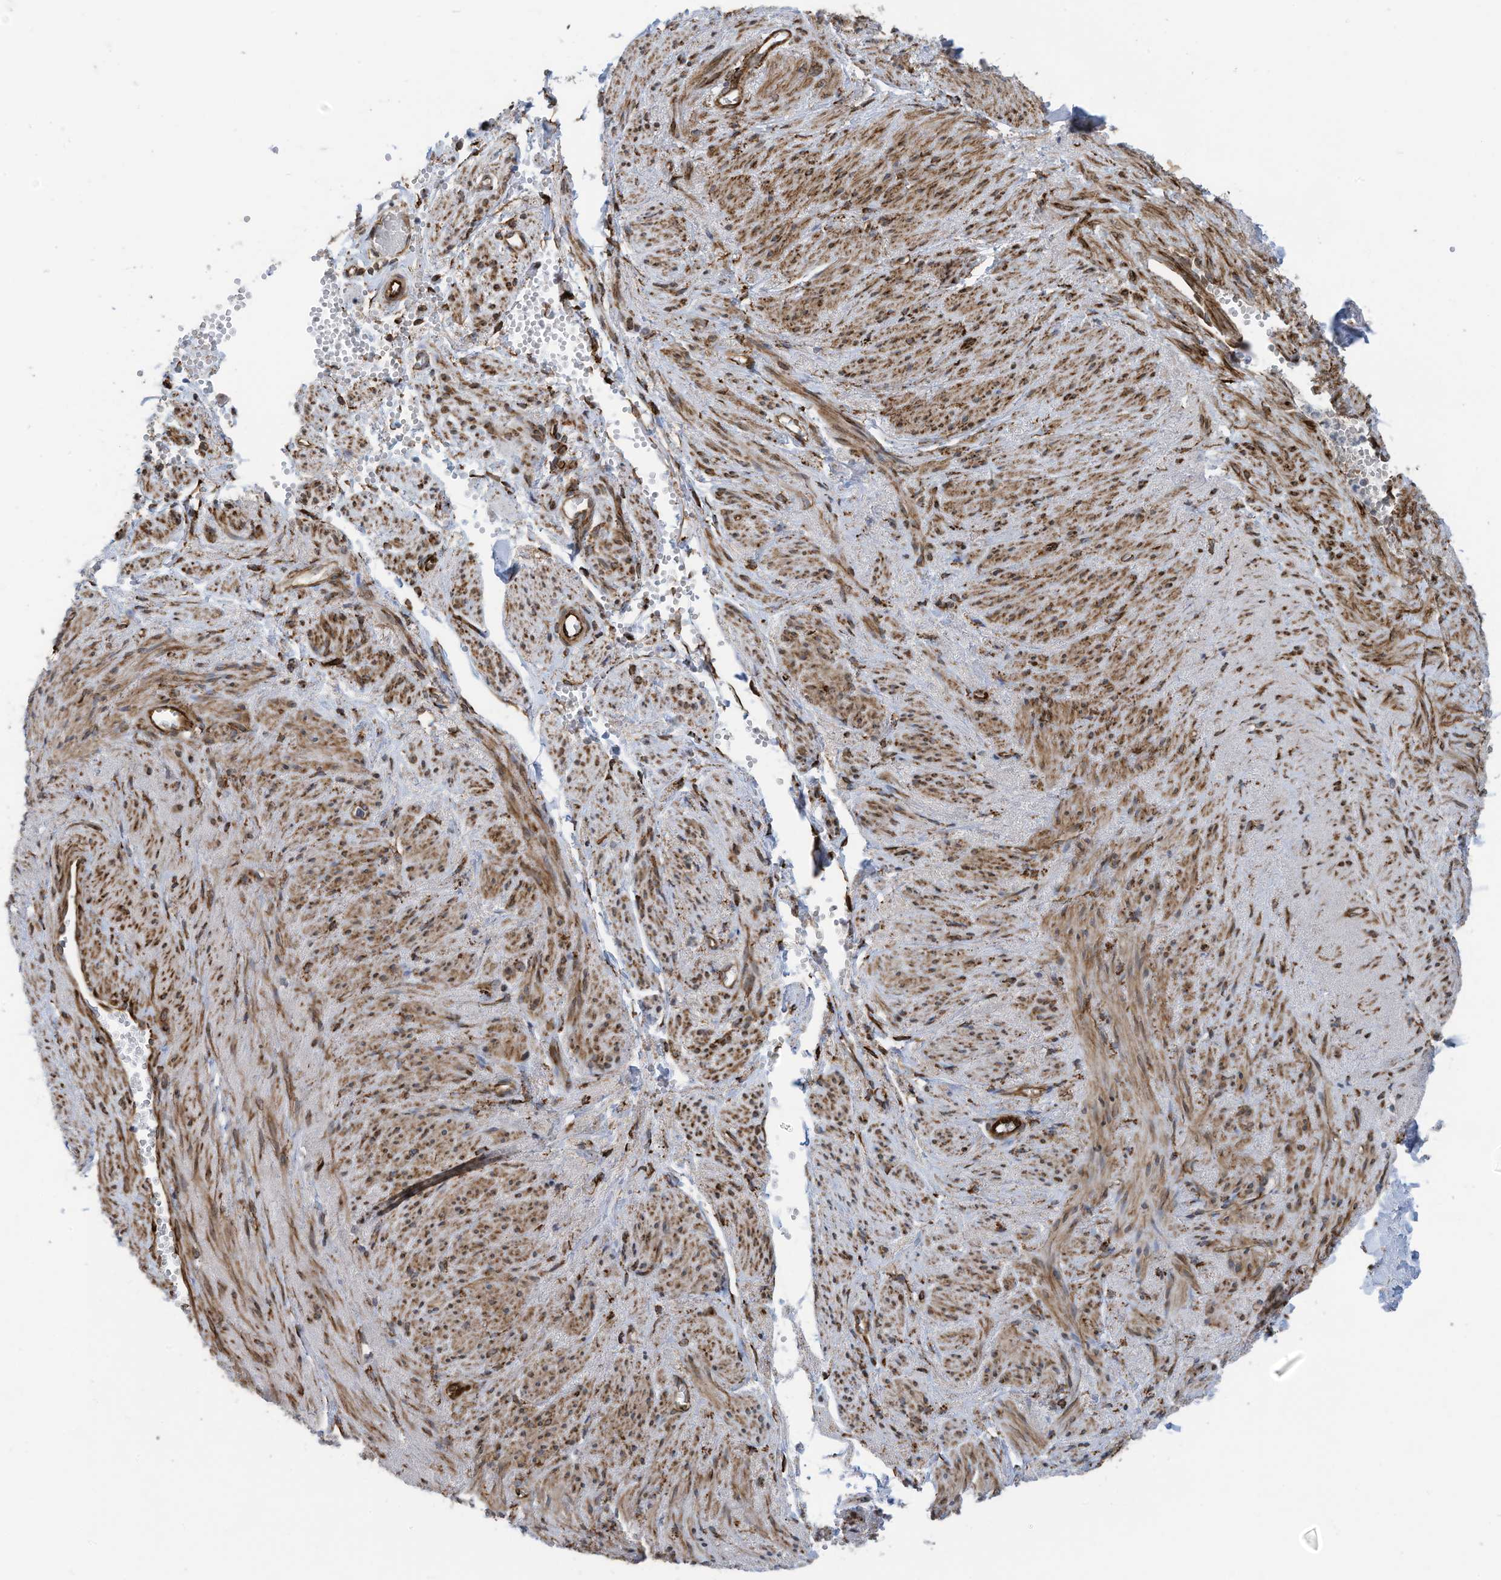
{"staining": {"intensity": "moderate", "quantity": ">75%", "location": "cytoplasmic/membranous"}, "tissue": "adipose tissue", "cell_type": "Adipocytes", "image_type": "normal", "snomed": [{"axis": "morphology", "description": "Normal tissue, NOS"}, {"axis": "topography", "description": "Smooth muscle"}, {"axis": "topography", "description": "Peripheral nerve tissue"}], "caption": "The image reveals a brown stain indicating the presence of a protein in the cytoplasmic/membranous of adipocytes in adipose tissue. The staining was performed using DAB to visualize the protein expression in brown, while the nuclei were stained in blue with hematoxylin (Magnification: 20x).", "gene": "ZBTB45", "patient": {"sex": "female", "age": 39}}